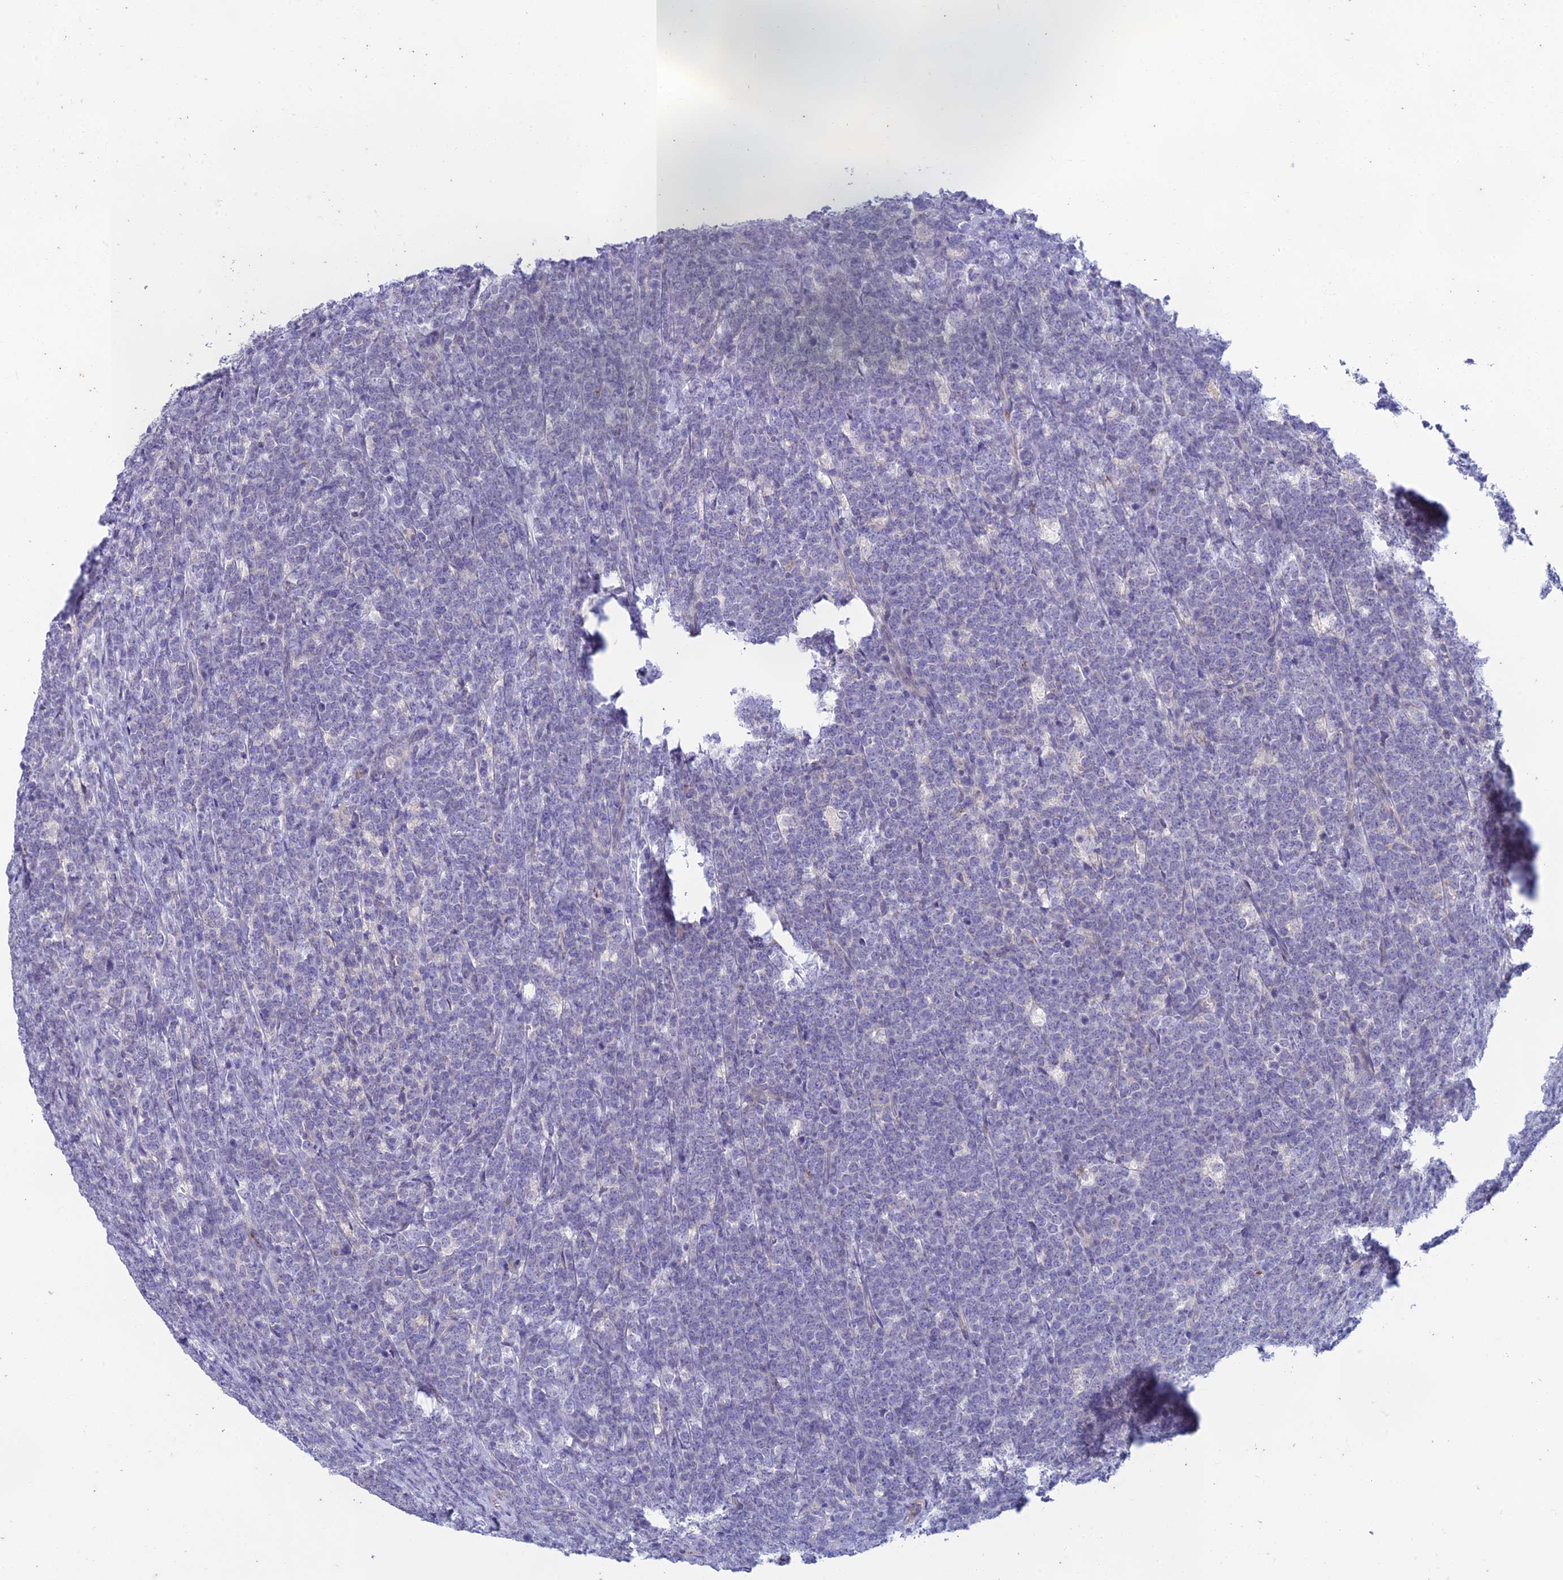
{"staining": {"intensity": "negative", "quantity": "none", "location": "none"}, "tissue": "lymphoma", "cell_type": "Tumor cells", "image_type": "cancer", "snomed": [{"axis": "morphology", "description": "Malignant lymphoma, non-Hodgkin's type, High grade"}, {"axis": "topography", "description": "Small intestine"}], "caption": "A high-resolution histopathology image shows immunohistochemistry (IHC) staining of lymphoma, which demonstrates no significant expression in tumor cells. The staining is performed using DAB brown chromogen with nuclei counter-stained in using hematoxylin.", "gene": "PTCD2", "patient": {"sex": "male", "age": 8}}